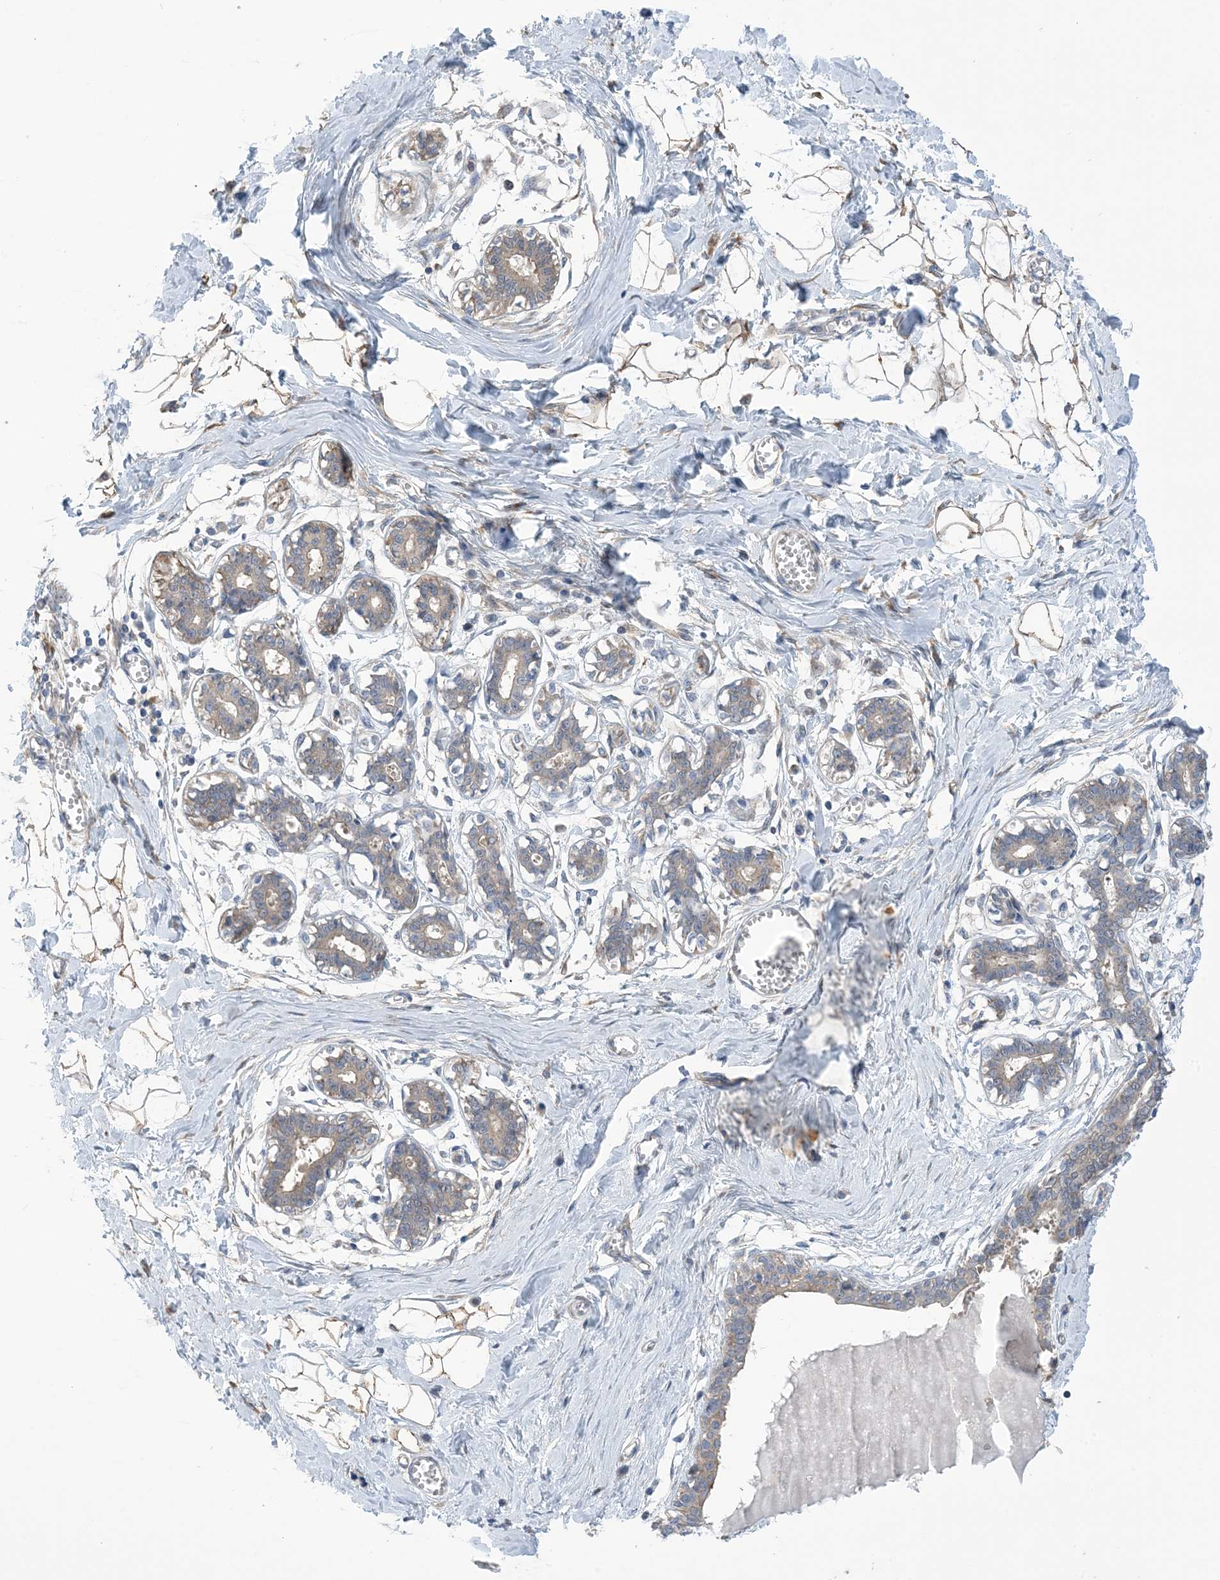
{"staining": {"intensity": "weak", "quantity": ">75%", "location": "cytoplasmic/membranous"}, "tissue": "breast", "cell_type": "Adipocytes", "image_type": "normal", "snomed": [{"axis": "morphology", "description": "Normal tissue, NOS"}, {"axis": "topography", "description": "Breast"}], "caption": "Immunohistochemical staining of benign human breast shows low levels of weak cytoplasmic/membranous staining in approximately >75% of adipocytes.", "gene": "EHBP1", "patient": {"sex": "female", "age": 27}}